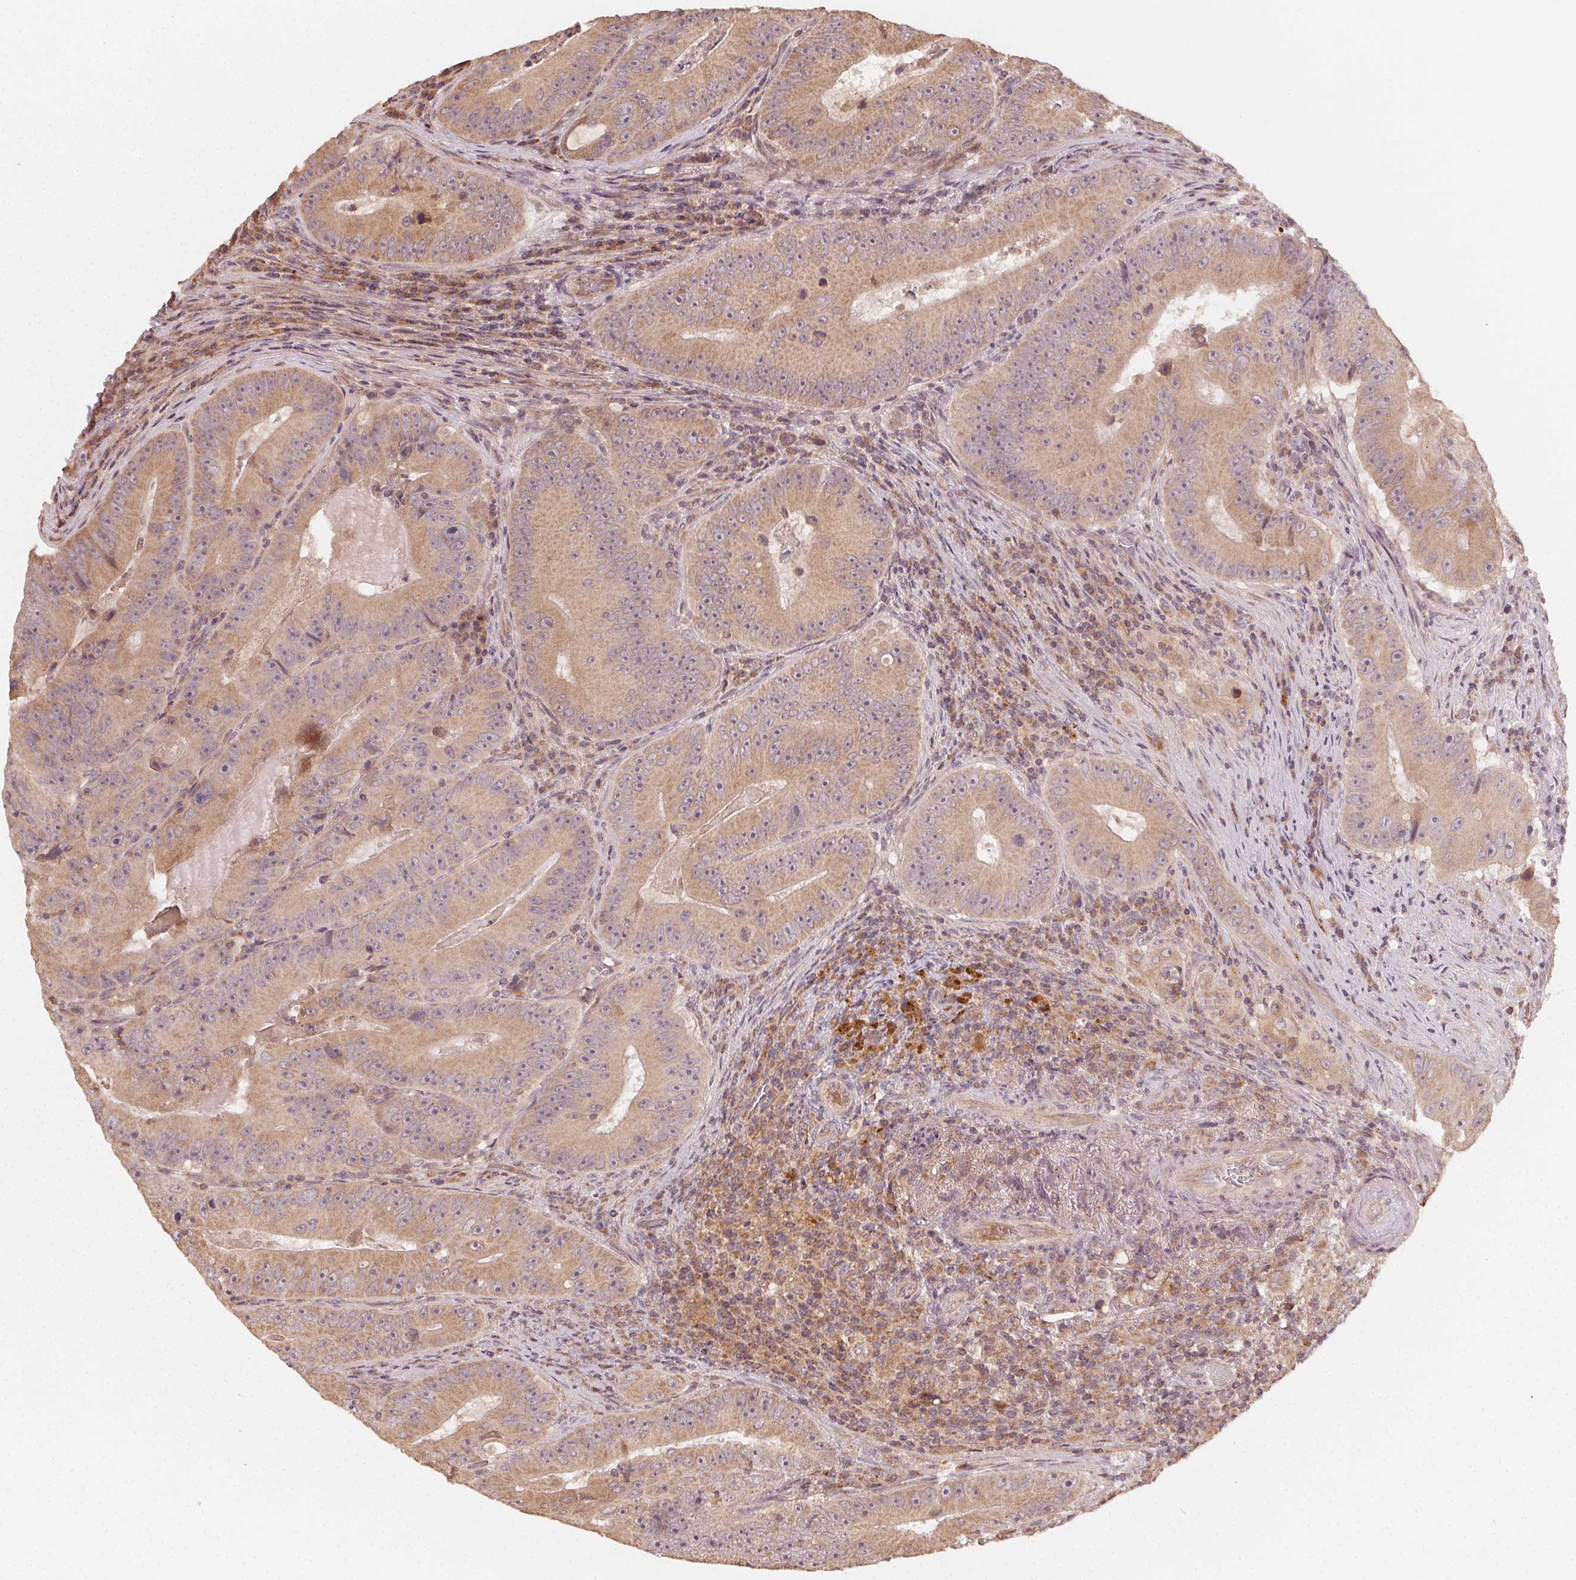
{"staining": {"intensity": "weak", "quantity": ">75%", "location": "cytoplasmic/membranous"}, "tissue": "colorectal cancer", "cell_type": "Tumor cells", "image_type": "cancer", "snomed": [{"axis": "morphology", "description": "Adenocarcinoma, NOS"}, {"axis": "topography", "description": "Colon"}], "caption": "A micrograph of human colorectal cancer stained for a protein exhibits weak cytoplasmic/membranous brown staining in tumor cells.", "gene": "WBP2", "patient": {"sex": "female", "age": 86}}